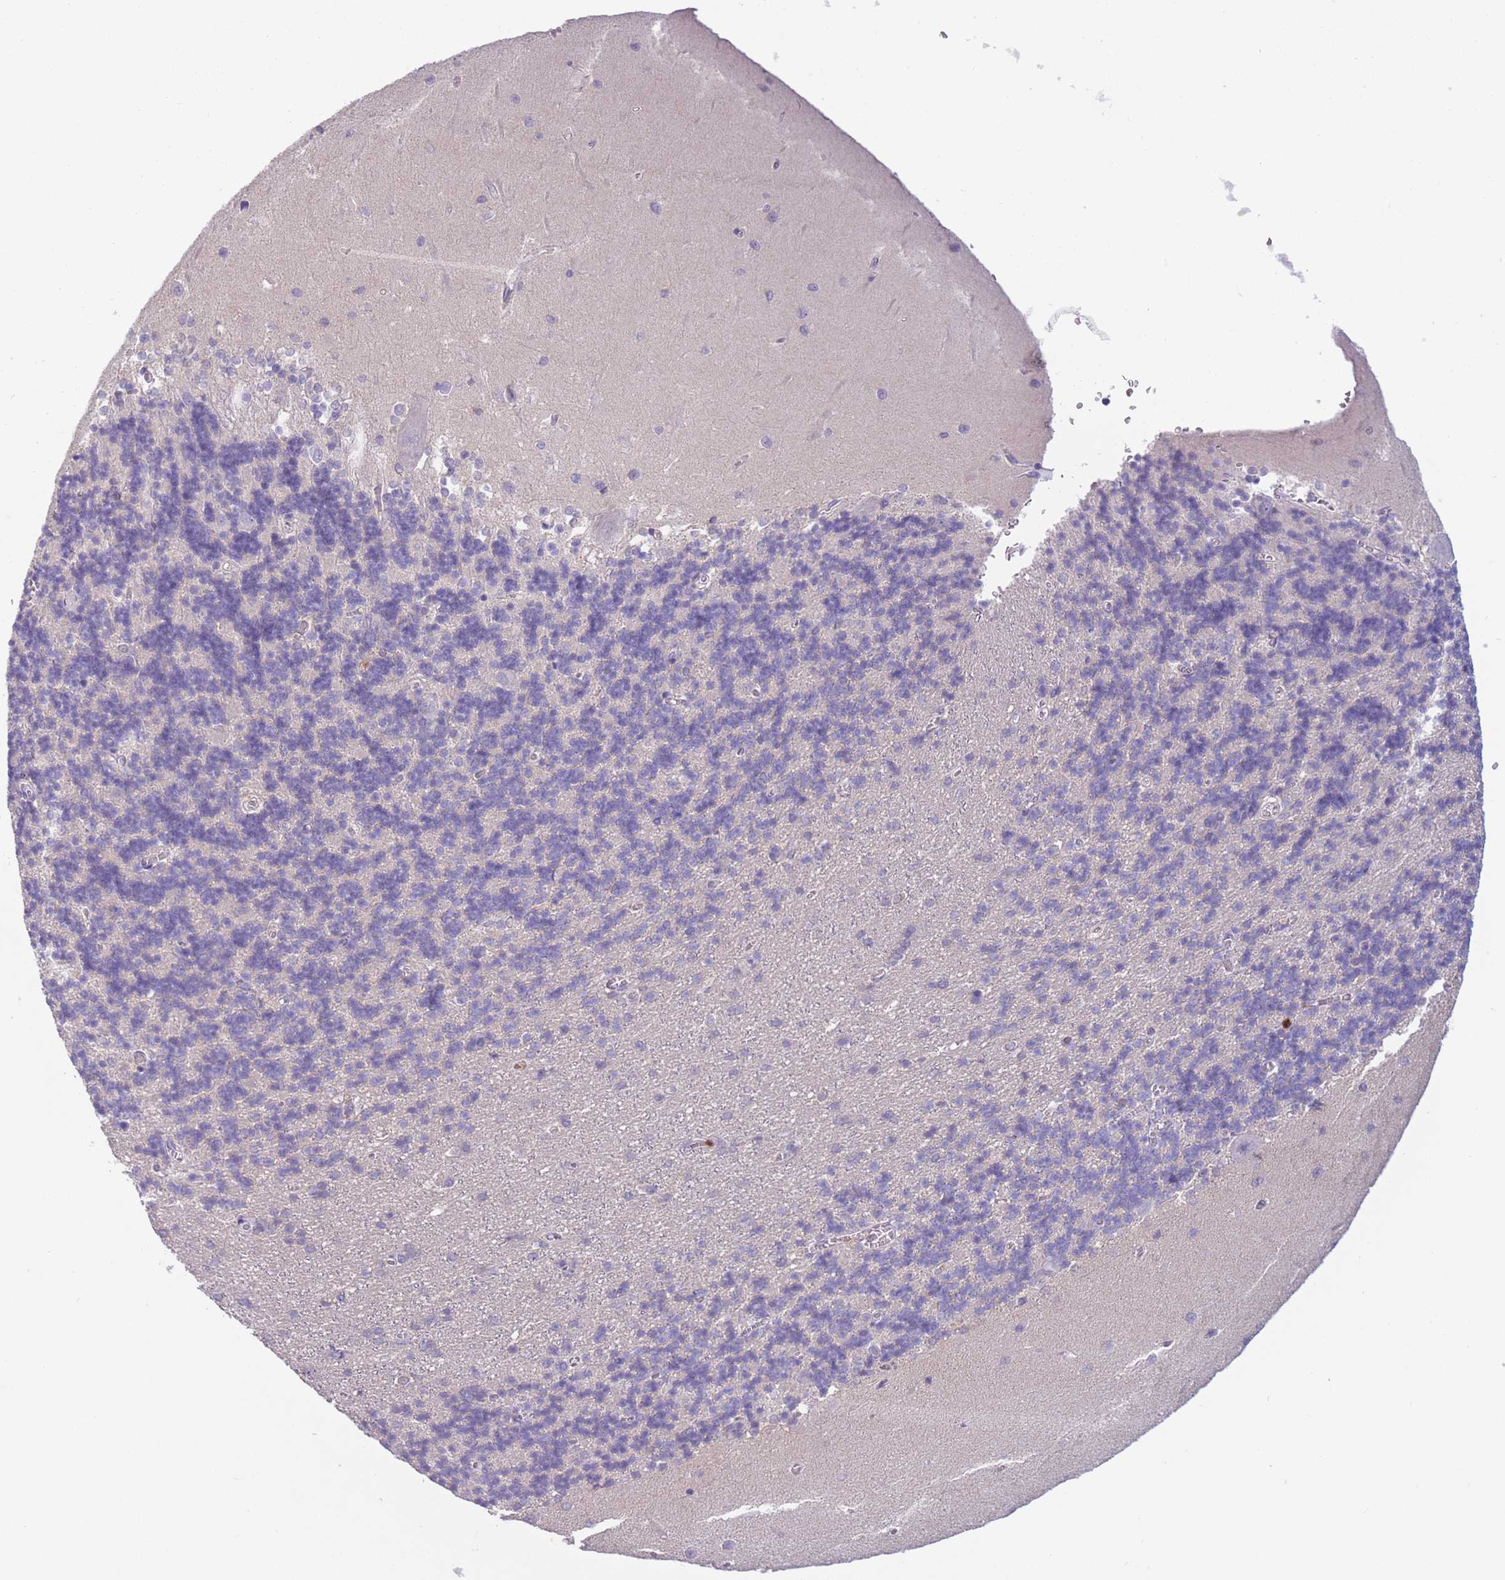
{"staining": {"intensity": "negative", "quantity": "none", "location": "none"}, "tissue": "cerebellum", "cell_type": "Cells in granular layer", "image_type": "normal", "snomed": [{"axis": "morphology", "description": "Normal tissue, NOS"}, {"axis": "topography", "description": "Cerebellum"}], "caption": "Immunohistochemical staining of benign human cerebellum shows no significant expression in cells in granular layer.", "gene": "ST3GAL4", "patient": {"sex": "male", "age": 37}}